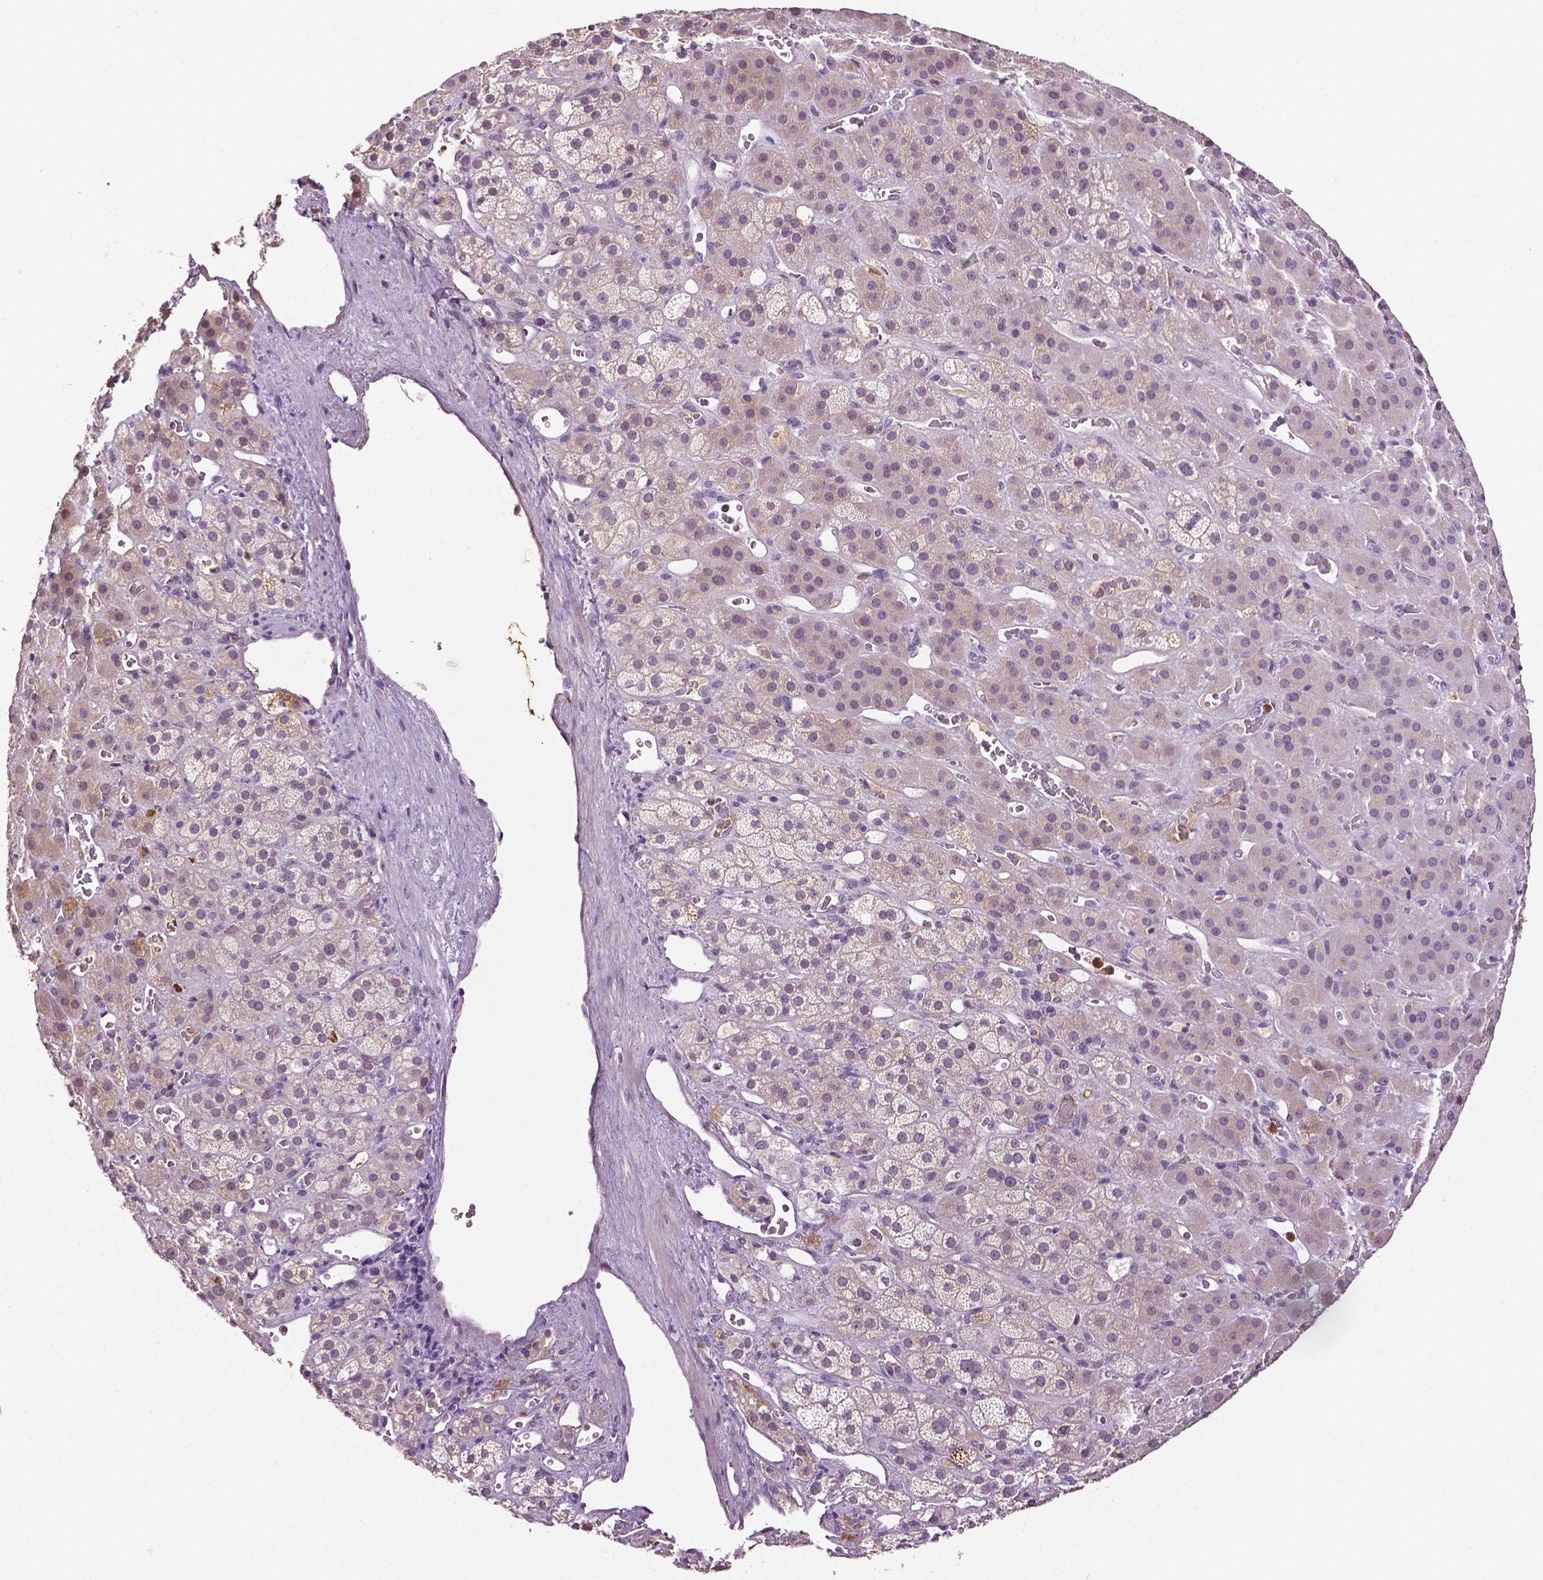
{"staining": {"intensity": "weak", "quantity": "25%-75%", "location": "cytoplasmic/membranous"}, "tissue": "adrenal gland", "cell_type": "Glandular cells", "image_type": "normal", "snomed": [{"axis": "morphology", "description": "Normal tissue, NOS"}, {"axis": "topography", "description": "Adrenal gland"}], "caption": "Unremarkable adrenal gland was stained to show a protein in brown. There is low levels of weak cytoplasmic/membranous positivity in about 25%-75% of glandular cells. The staining is performed using DAB (3,3'-diaminobenzidine) brown chromogen to label protein expression. The nuclei are counter-stained blue using hematoxylin.", "gene": "PTPN5", "patient": {"sex": "male", "age": 57}}